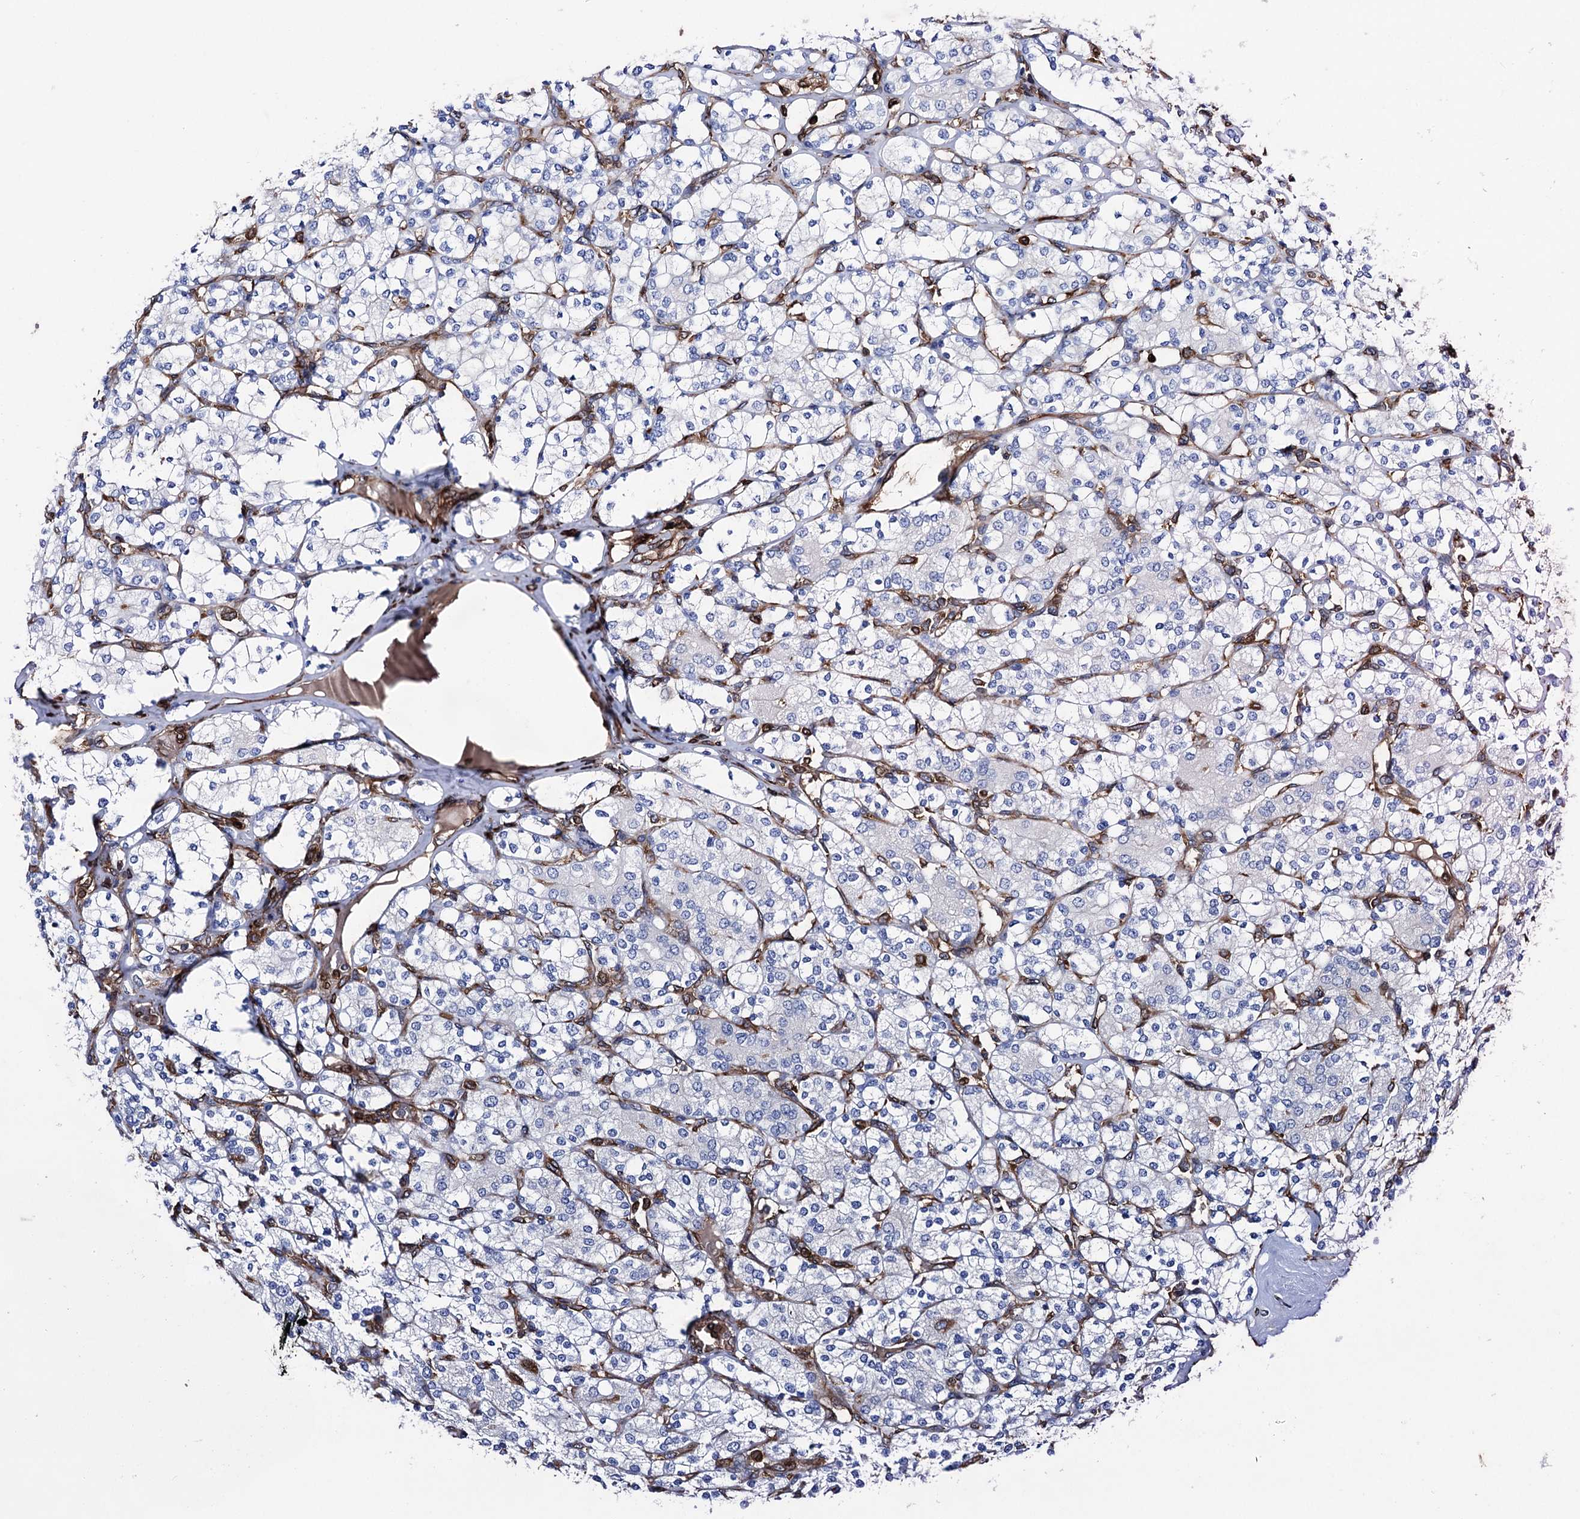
{"staining": {"intensity": "negative", "quantity": "none", "location": "none"}, "tissue": "renal cancer", "cell_type": "Tumor cells", "image_type": "cancer", "snomed": [{"axis": "morphology", "description": "Adenocarcinoma, NOS"}, {"axis": "topography", "description": "Kidney"}], "caption": "IHC micrograph of neoplastic tissue: human renal cancer stained with DAB exhibits no significant protein expression in tumor cells.", "gene": "STING1", "patient": {"sex": "male", "age": 77}}